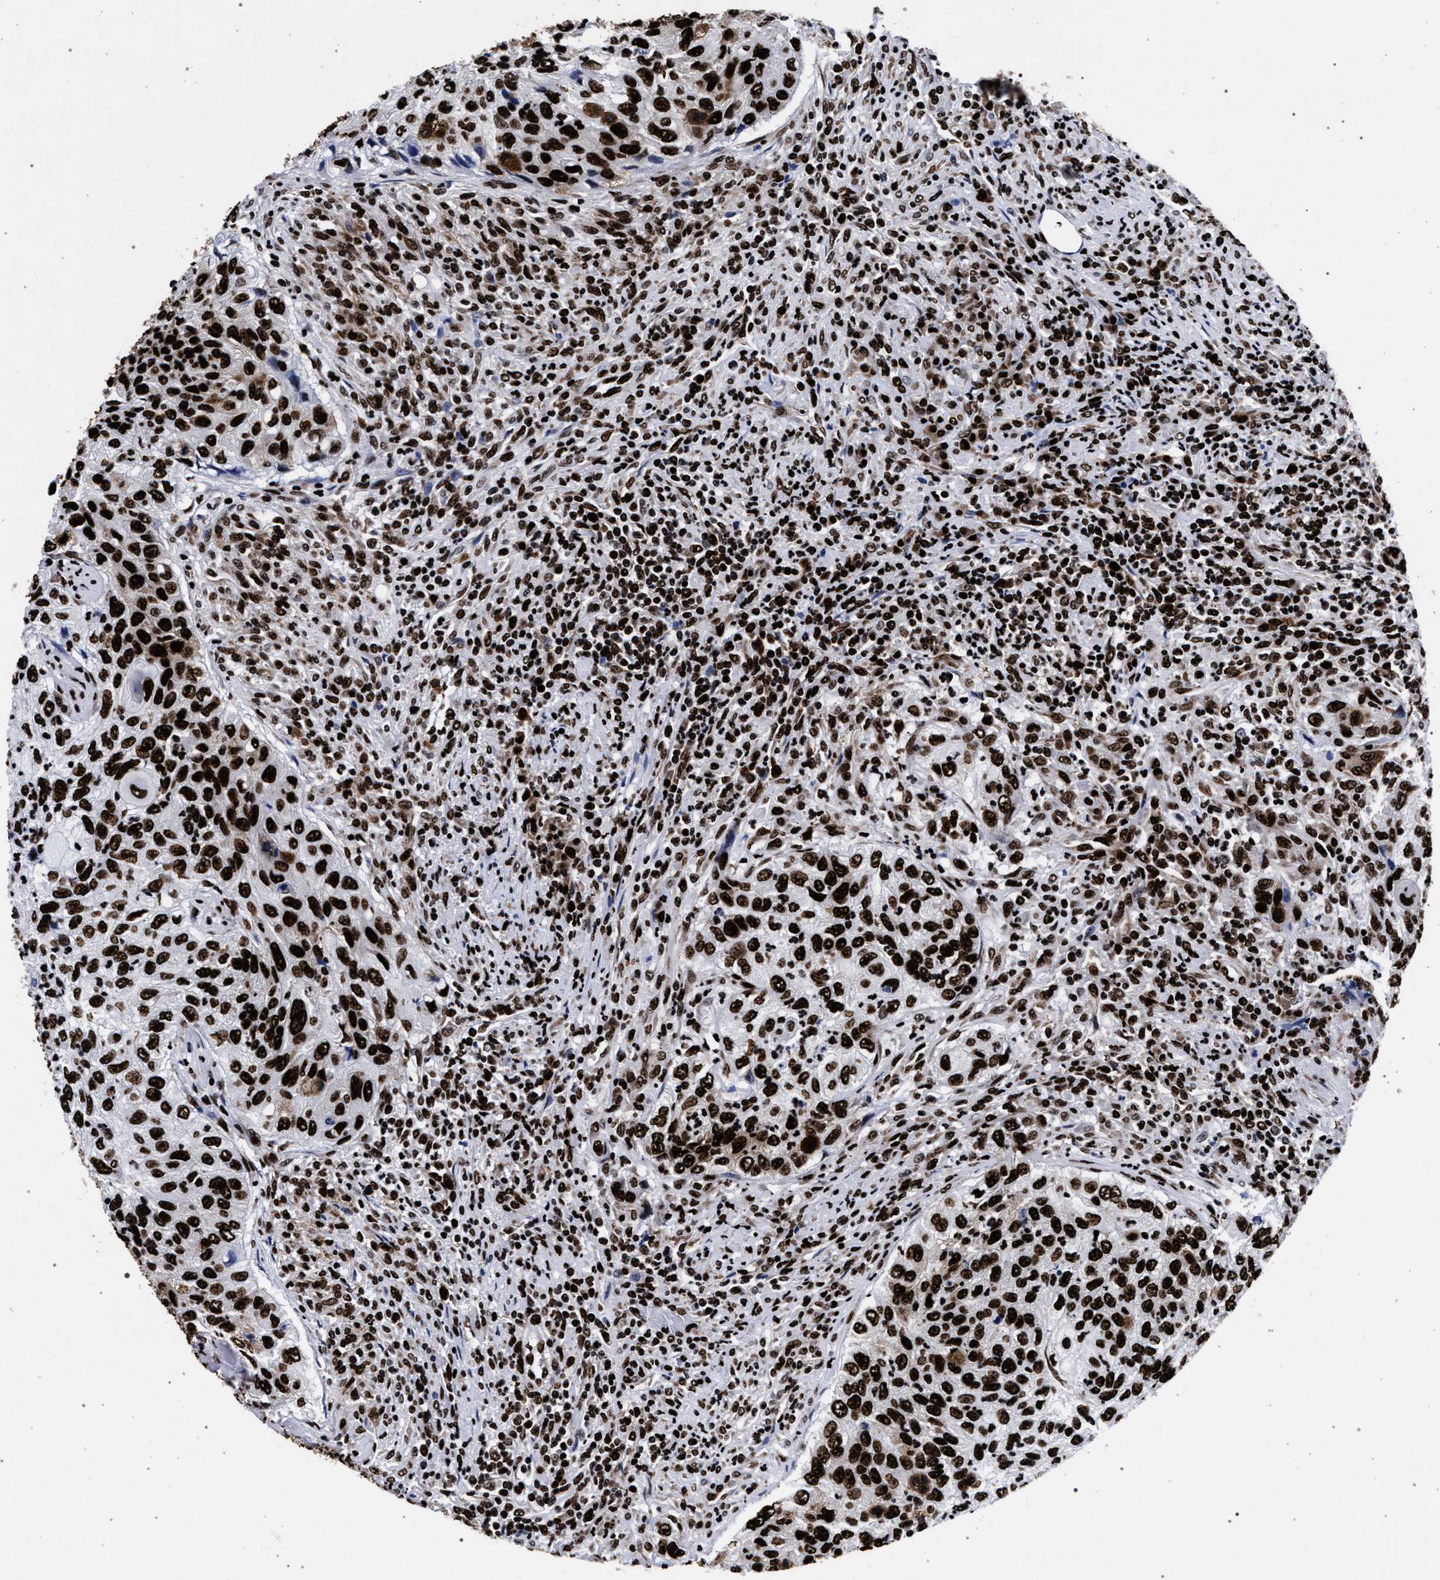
{"staining": {"intensity": "strong", "quantity": ">75%", "location": "nuclear"}, "tissue": "urothelial cancer", "cell_type": "Tumor cells", "image_type": "cancer", "snomed": [{"axis": "morphology", "description": "Urothelial carcinoma, High grade"}, {"axis": "topography", "description": "Urinary bladder"}], "caption": "The image shows a brown stain indicating the presence of a protein in the nuclear of tumor cells in urothelial cancer.", "gene": "HNRNPA1", "patient": {"sex": "female", "age": 60}}